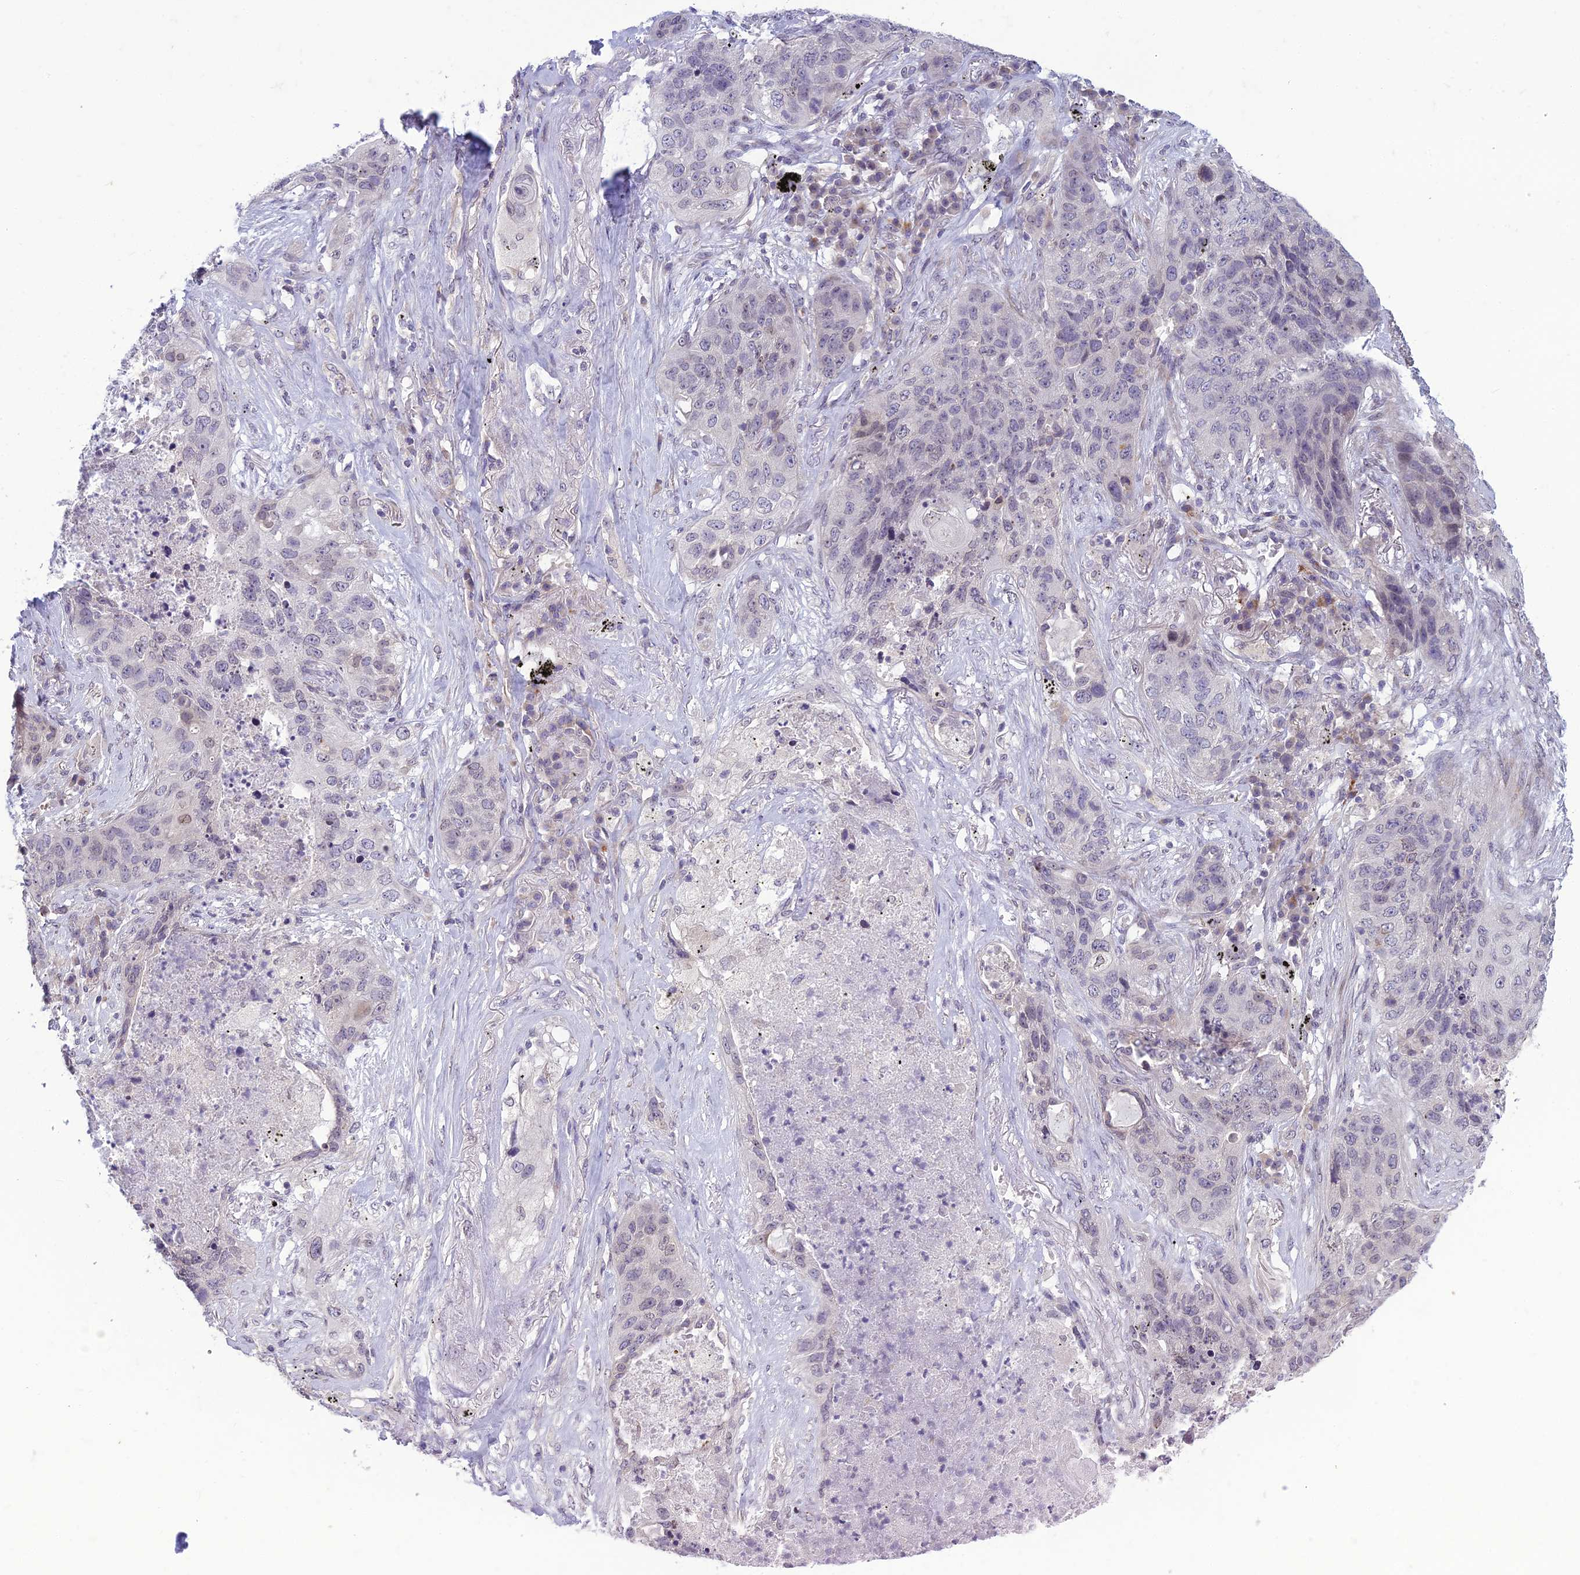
{"staining": {"intensity": "negative", "quantity": "none", "location": "none"}, "tissue": "lung cancer", "cell_type": "Tumor cells", "image_type": "cancer", "snomed": [{"axis": "morphology", "description": "Squamous cell carcinoma, NOS"}, {"axis": "topography", "description": "Lung"}], "caption": "Lung squamous cell carcinoma stained for a protein using immunohistochemistry exhibits no expression tumor cells.", "gene": "DTX2", "patient": {"sex": "female", "age": 63}}